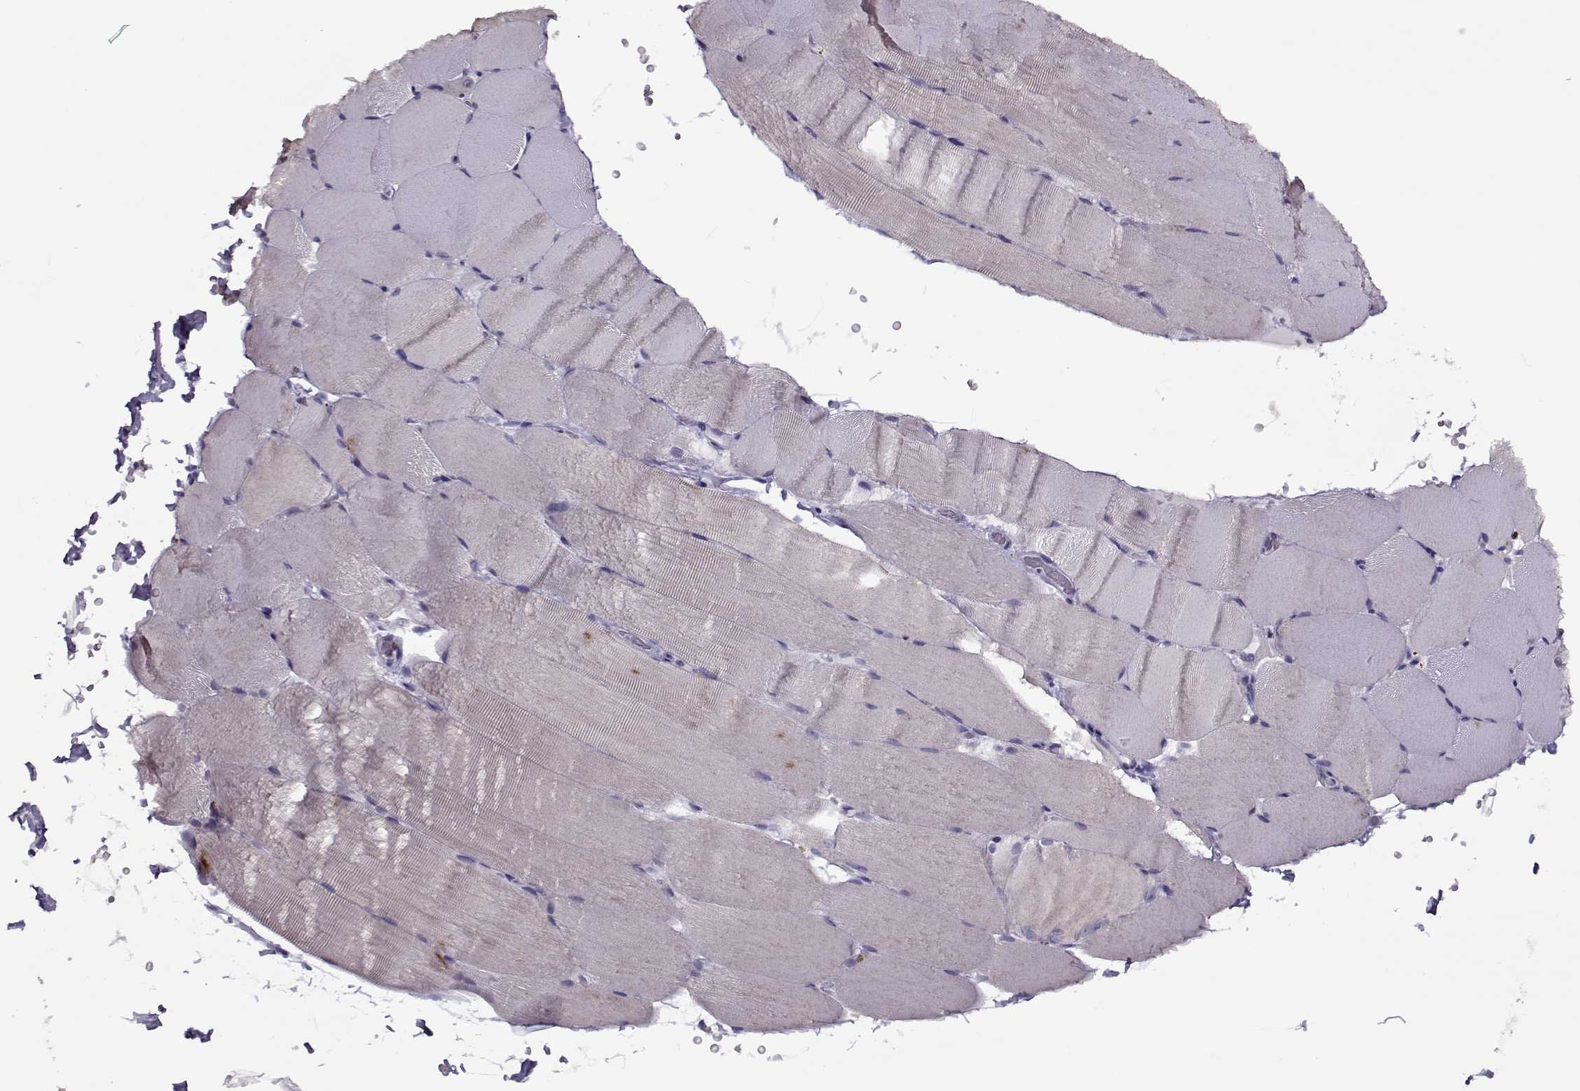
{"staining": {"intensity": "negative", "quantity": "none", "location": "none"}, "tissue": "skeletal muscle", "cell_type": "Myocytes", "image_type": "normal", "snomed": [{"axis": "morphology", "description": "Normal tissue, NOS"}, {"axis": "topography", "description": "Skeletal muscle"}], "caption": "This micrograph is of normal skeletal muscle stained with immunohistochemistry to label a protein in brown with the nuclei are counter-stained blue. There is no positivity in myocytes.", "gene": "CIBAR1", "patient": {"sex": "female", "age": 37}}